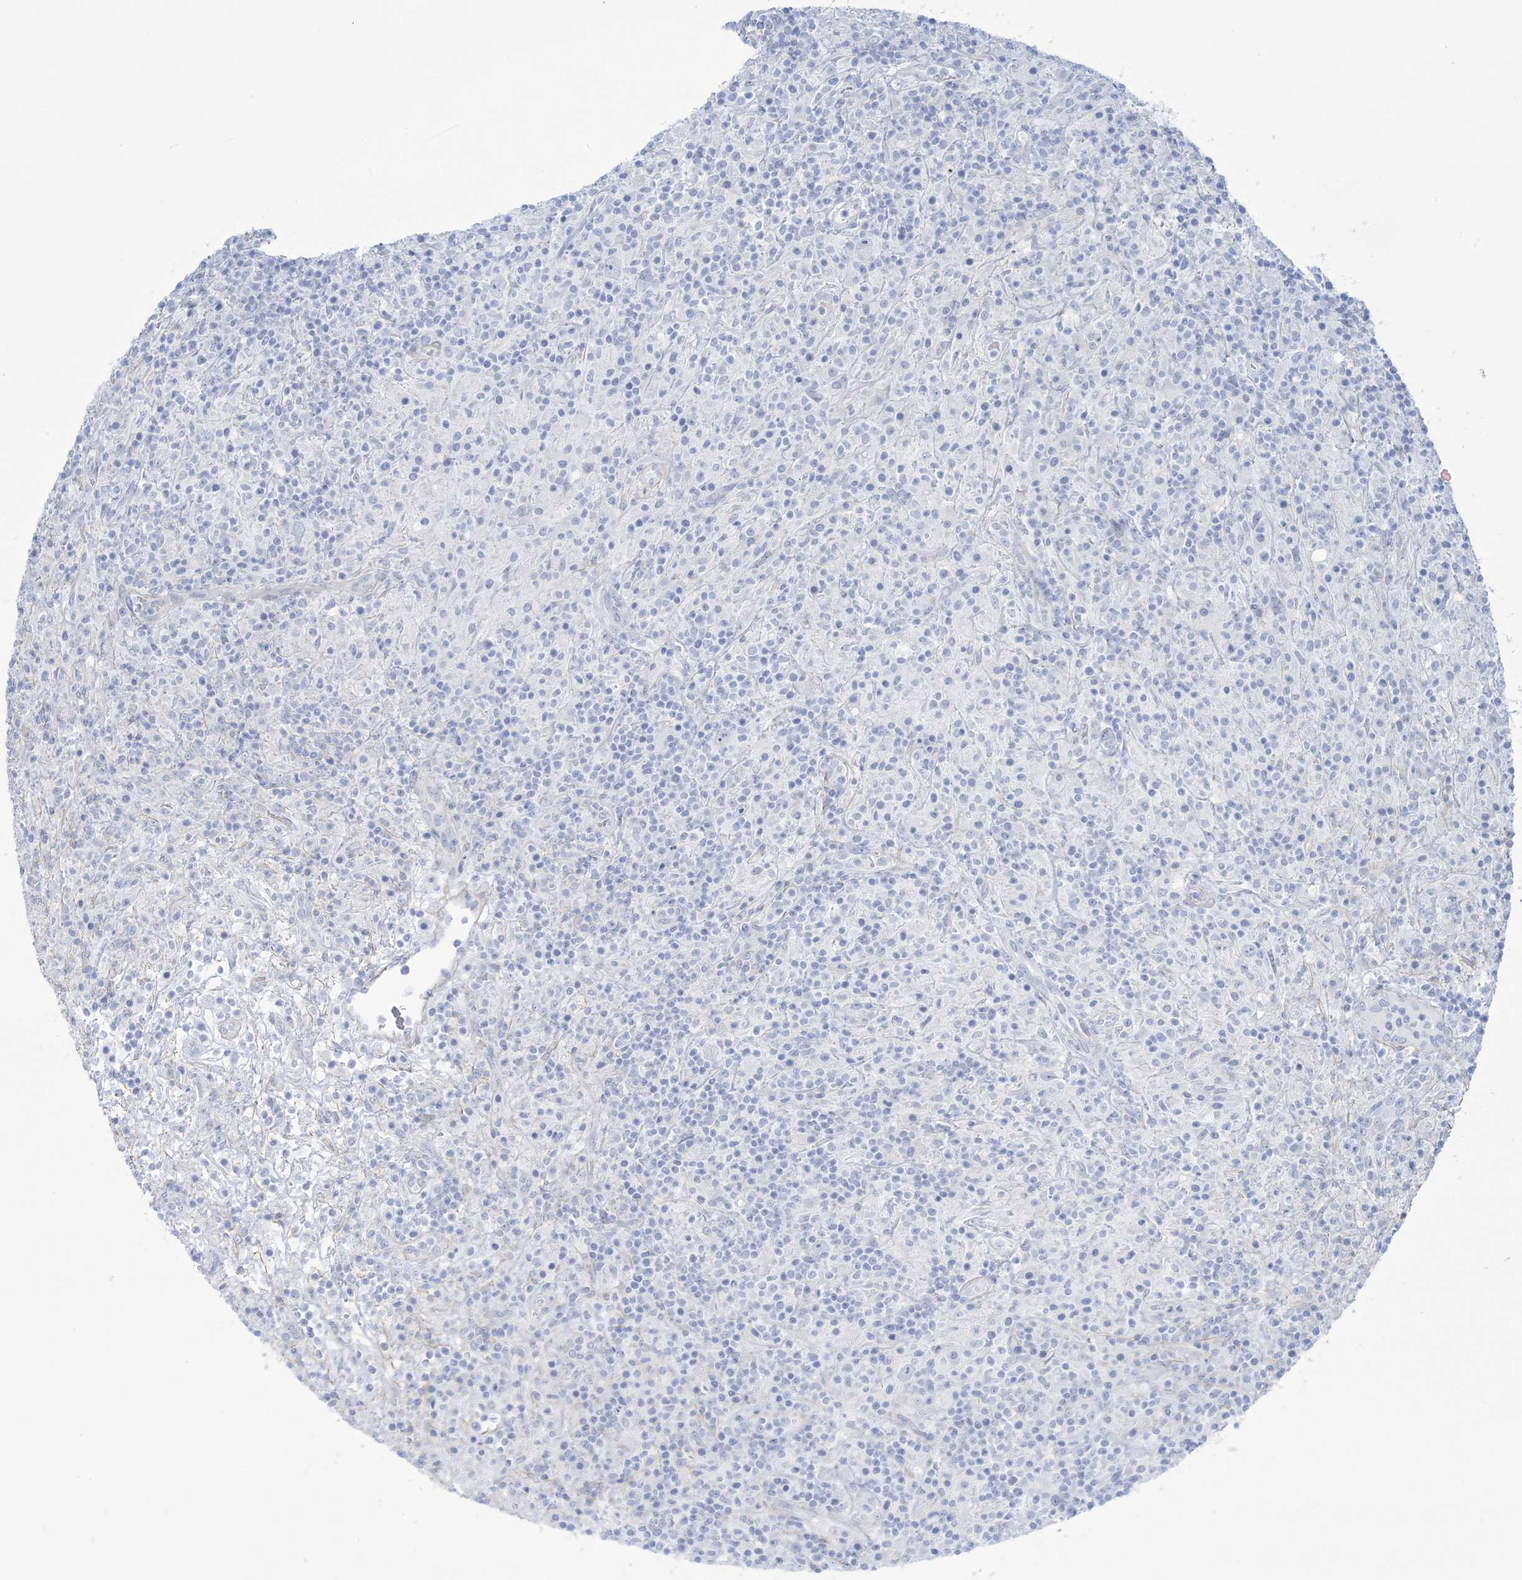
{"staining": {"intensity": "negative", "quantity": "none", "location": "none"}, "tissue": "lymphoma", "cell_type": "Tumor cells", "image_type": "cancer", "snomed": [{"axis": "morphology", "description": "Hodgkin's disease, NOS"}, {"axis": "topography", "description": "Lymph node"}], "caption": "The photomicrograph demonstrates no significant staining in tumor cells of Hodgkin's disease.", "gene": "AGXT", "patient": {"sex": "male", "age": 70}}